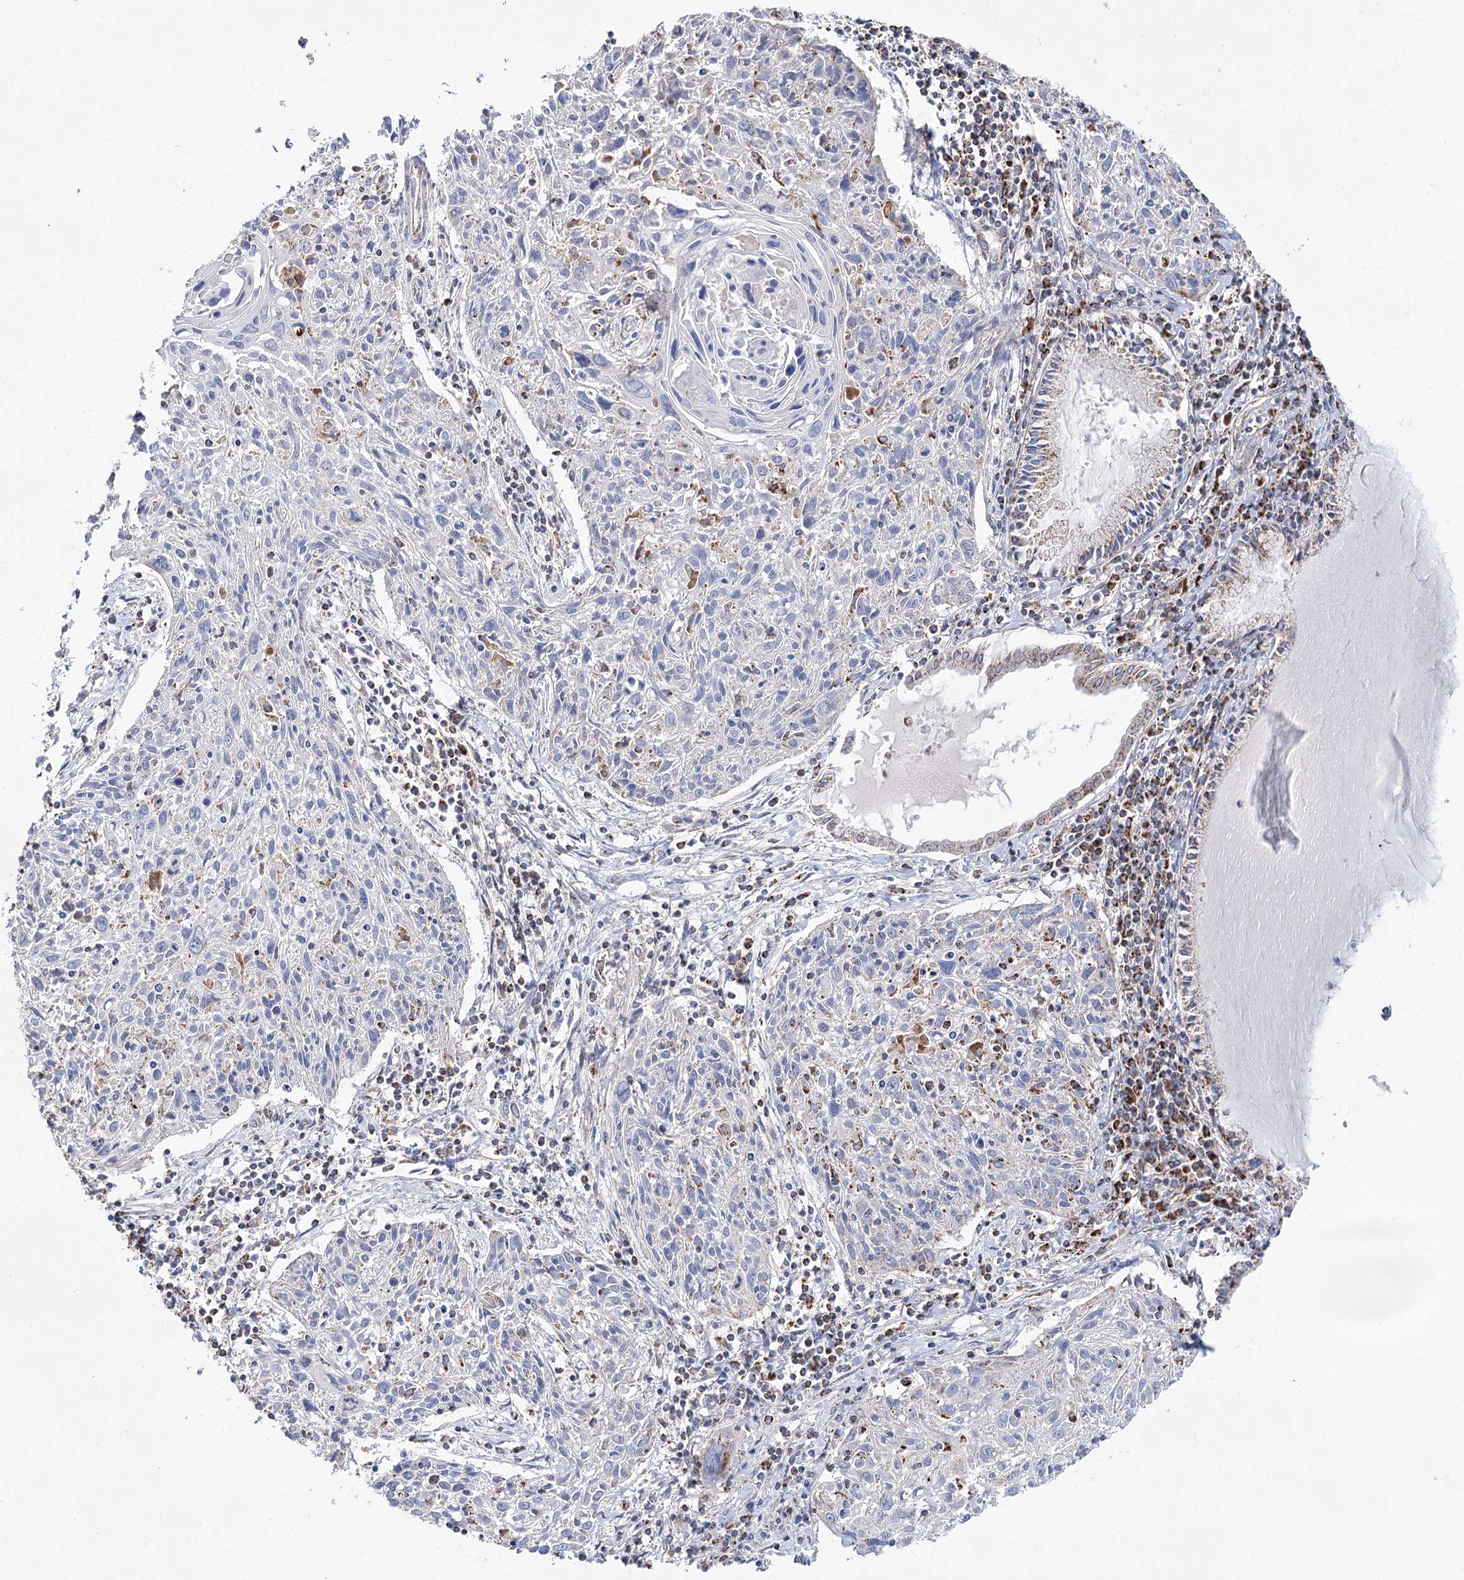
{"staining": {"intensity": "negative", "quantity": "none", "location": "none"}, "tissue": "cervical cancer", "cell_type": "Tumor cells", "image_type": "cancer", "snomed": [{"axis": "morphology", "description": "Squamous cell carcinoma, NOS"}, {"axis": "topography", "description": "Cervix"}], "caption": "DAB immunohistochemical staining of human cervical cancer (squamous cell carcinoma) demonstrates no significant expression in tumor cells.", "gene": "NADK2", "patient": {"sex": "female", "age": 51}}